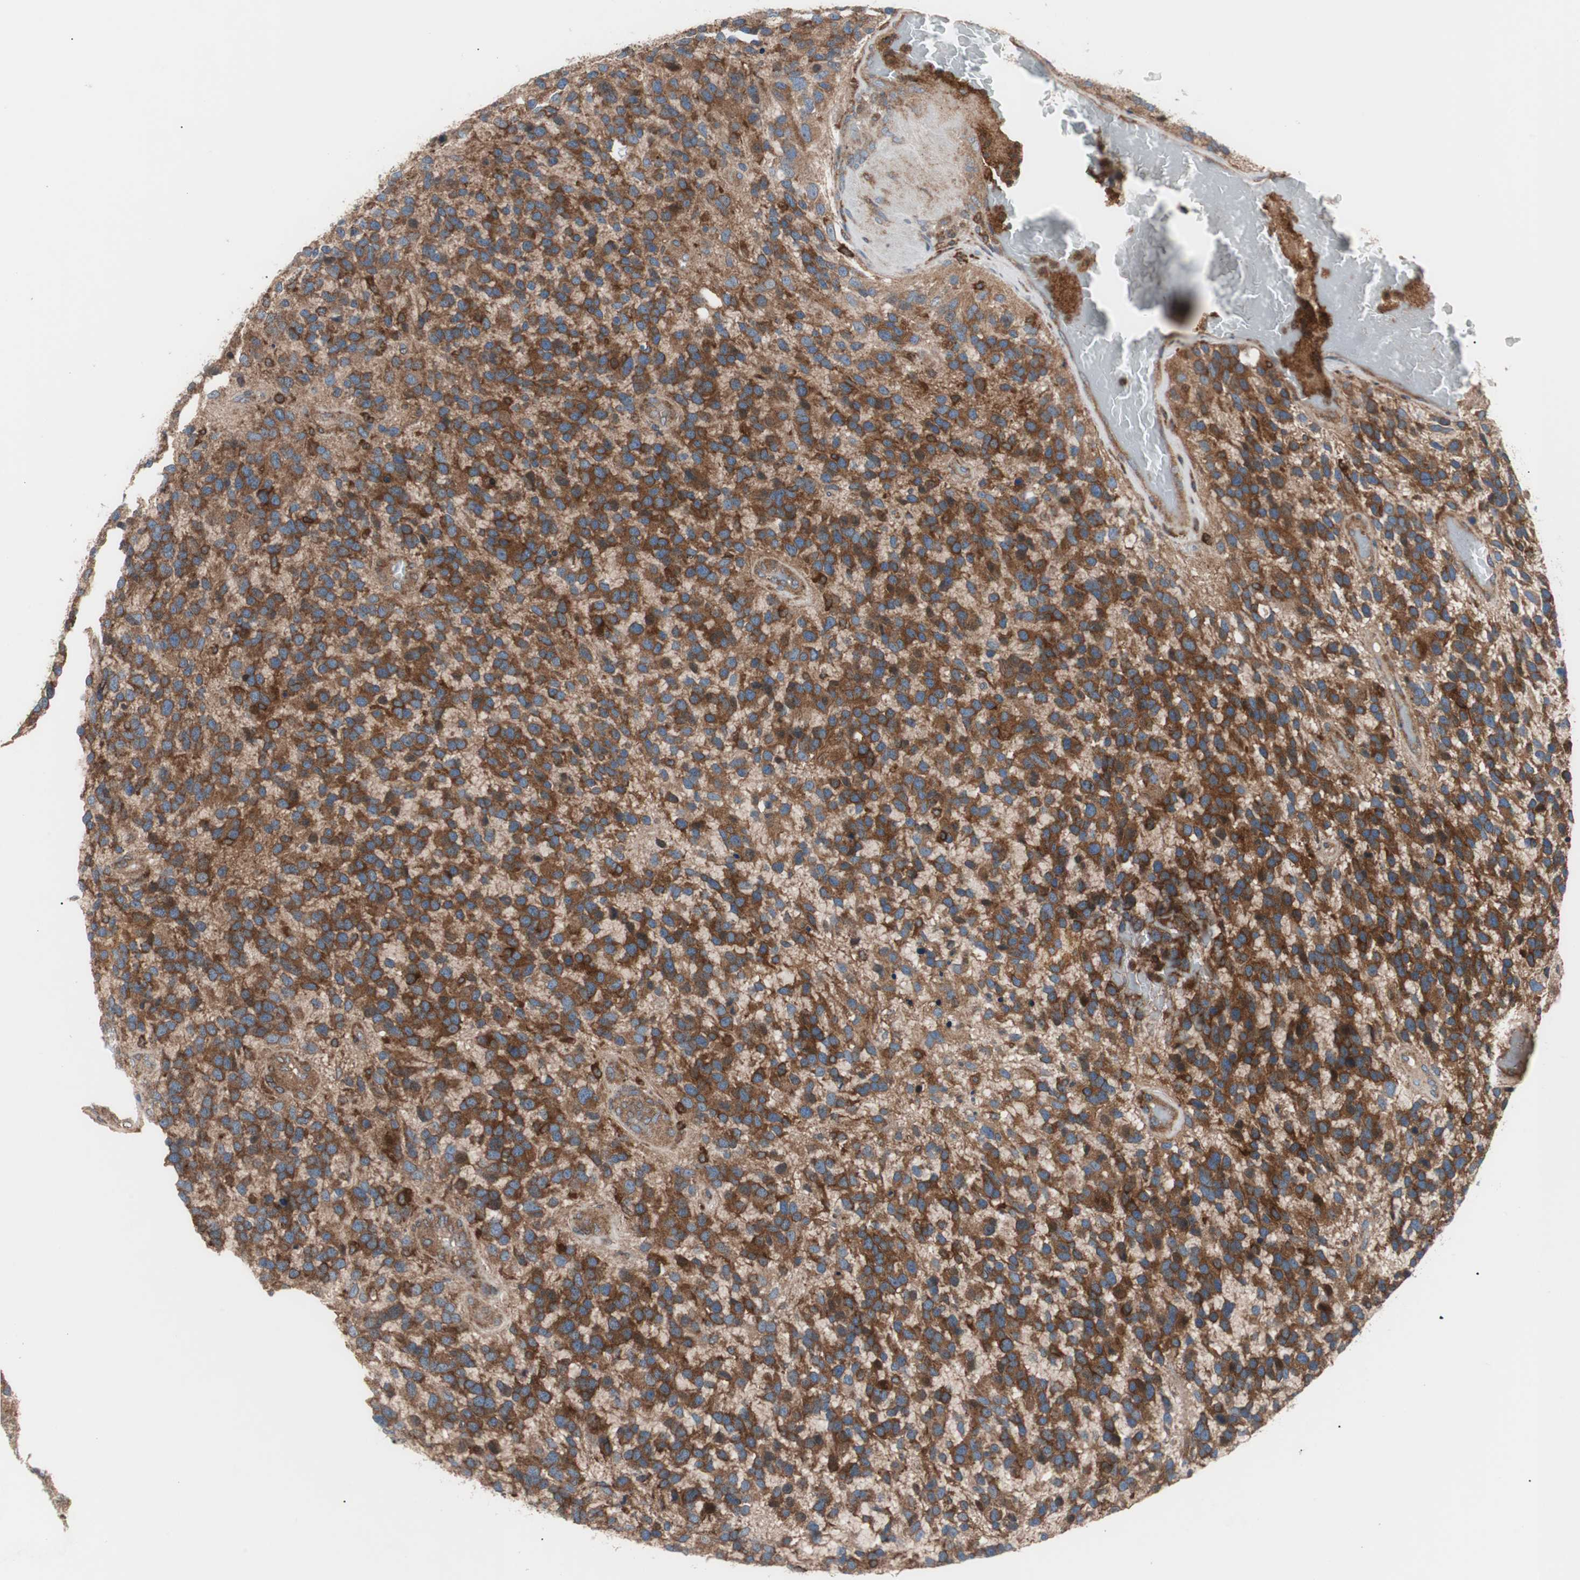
{"staining": {"intensity": "strong", "quantity": ">75%", "location": "cytoplasmic/membranous"}, "tissue": "glioma", "cell_type": "Tumor cells", "image_type": "cancer", "snomed": [{"axis": "morphology", "description": "Glioma, malignant, High grade"}, {"axis": "topography", "description": "Brain"}], "caption": "Immunohistochemical staining of human malignant glioma (high-grade) exhibits high levels of strong cytoplasmic/membranous positivity in about >75% of tumor cells. The staining was performed using DAB, with brown indicating positive protein expression. Nuclei are stained blue with hematoxylin.", "gene": "PIK3R1", "patient": {"sex": "female", "age": 58}}